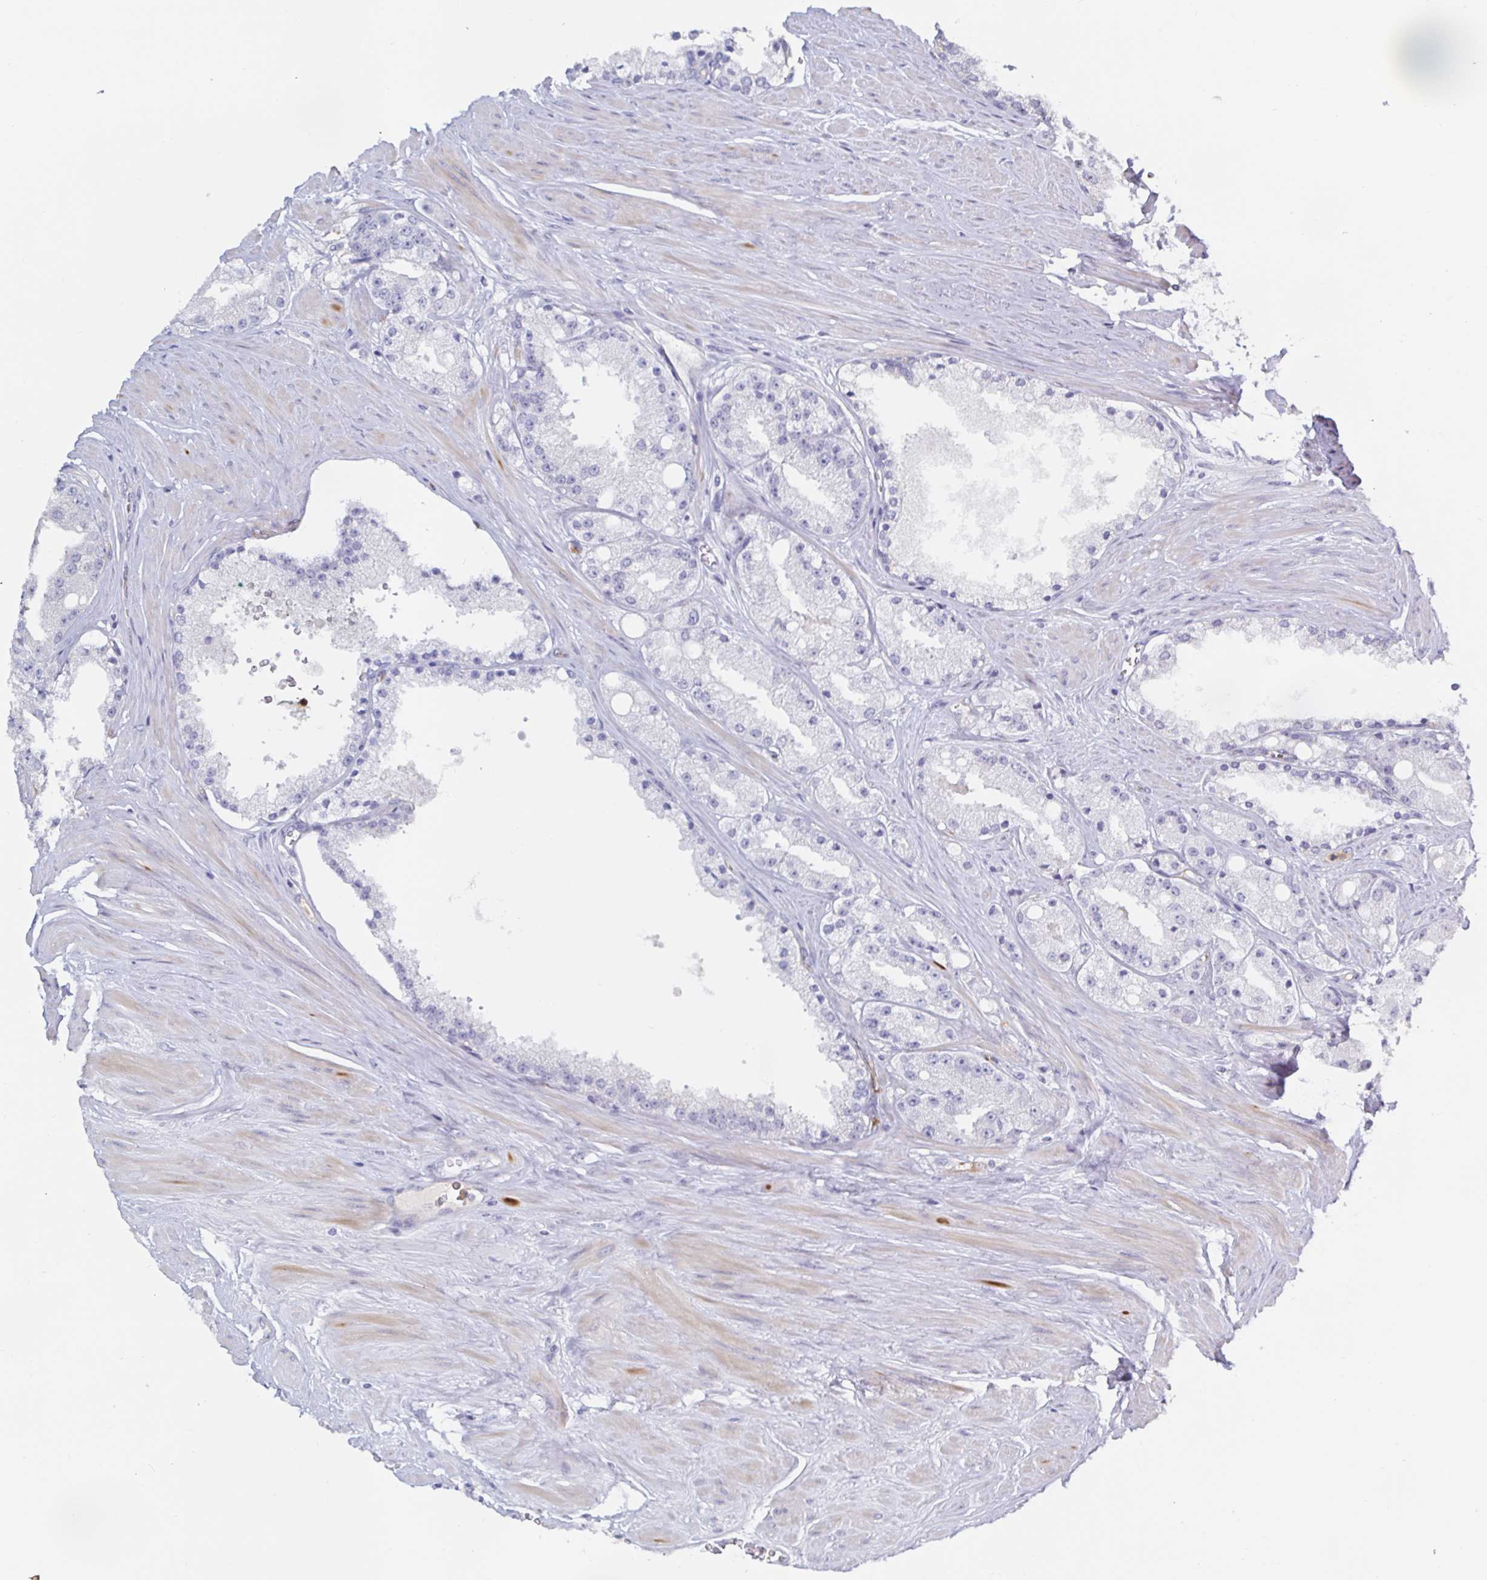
{"staining": {"intensity": "negative", "quantity": "none", "location": "none"}, "tissue": "prostate cancer", "cell_type": "Tumor cells", "image_type": "cancer", "snomed": [{"axis": "morphology", "description": "Adenocarcinoma, High grade"}, {"axis": "topography", "description": "Prostate"}], "caption": "A micrograph of prostate high-grade adenocarcinoma stained for a protein reveals no brown staining in tumor cells. (Immunohistochemistry (ihc), brightfield microscopy, high magnification).", "gene": "ACSBG2", "patient": {"sex": "male", "age": 66}}